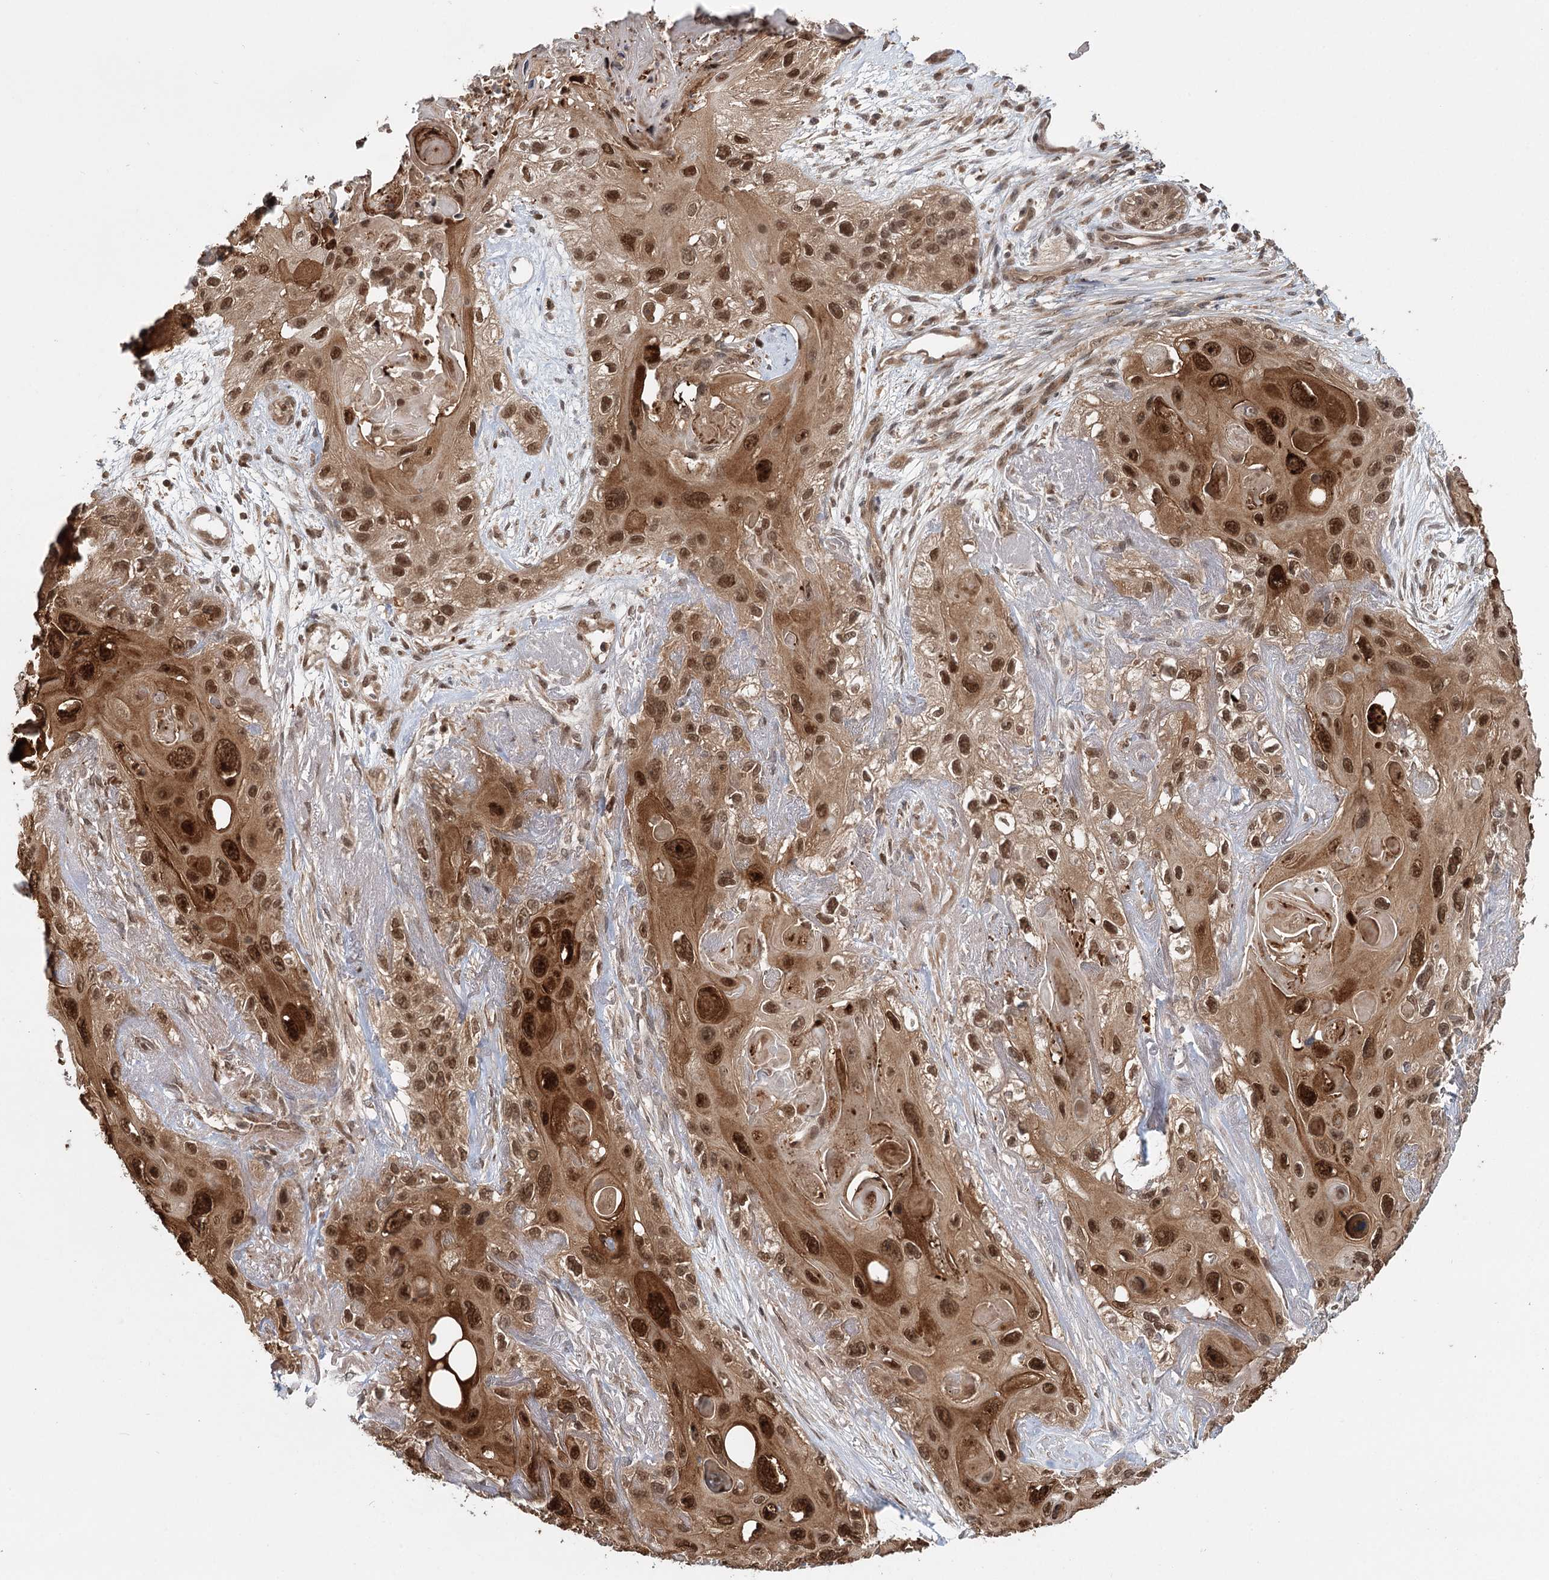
{"staining": {"intensity": "strong", "quantity": ">75%", "location": "cytoplasmic/membranous,nuclear"}, "tissue": "skin cancer", "cell_type": "Tumor cells", "image_type": "cancer", "snomed": [{"axis": "morphology", "description": "Normal tissue, NOS"}, {"axis": "morphology", "description": "Squamous cell carcinoma, NOS"}, {"axis": "topography", "description": "Skin"}], "caption": "There is high levels of strong cytoplasmic/membranous and nuclear expression in tumor cells of skin cancer (squamous cell carcinoma), as demonstrated by immunohistochemical staining (brown color).", "gene": "N6AMT1", "patient": {"sex": "male", "age": 72}}